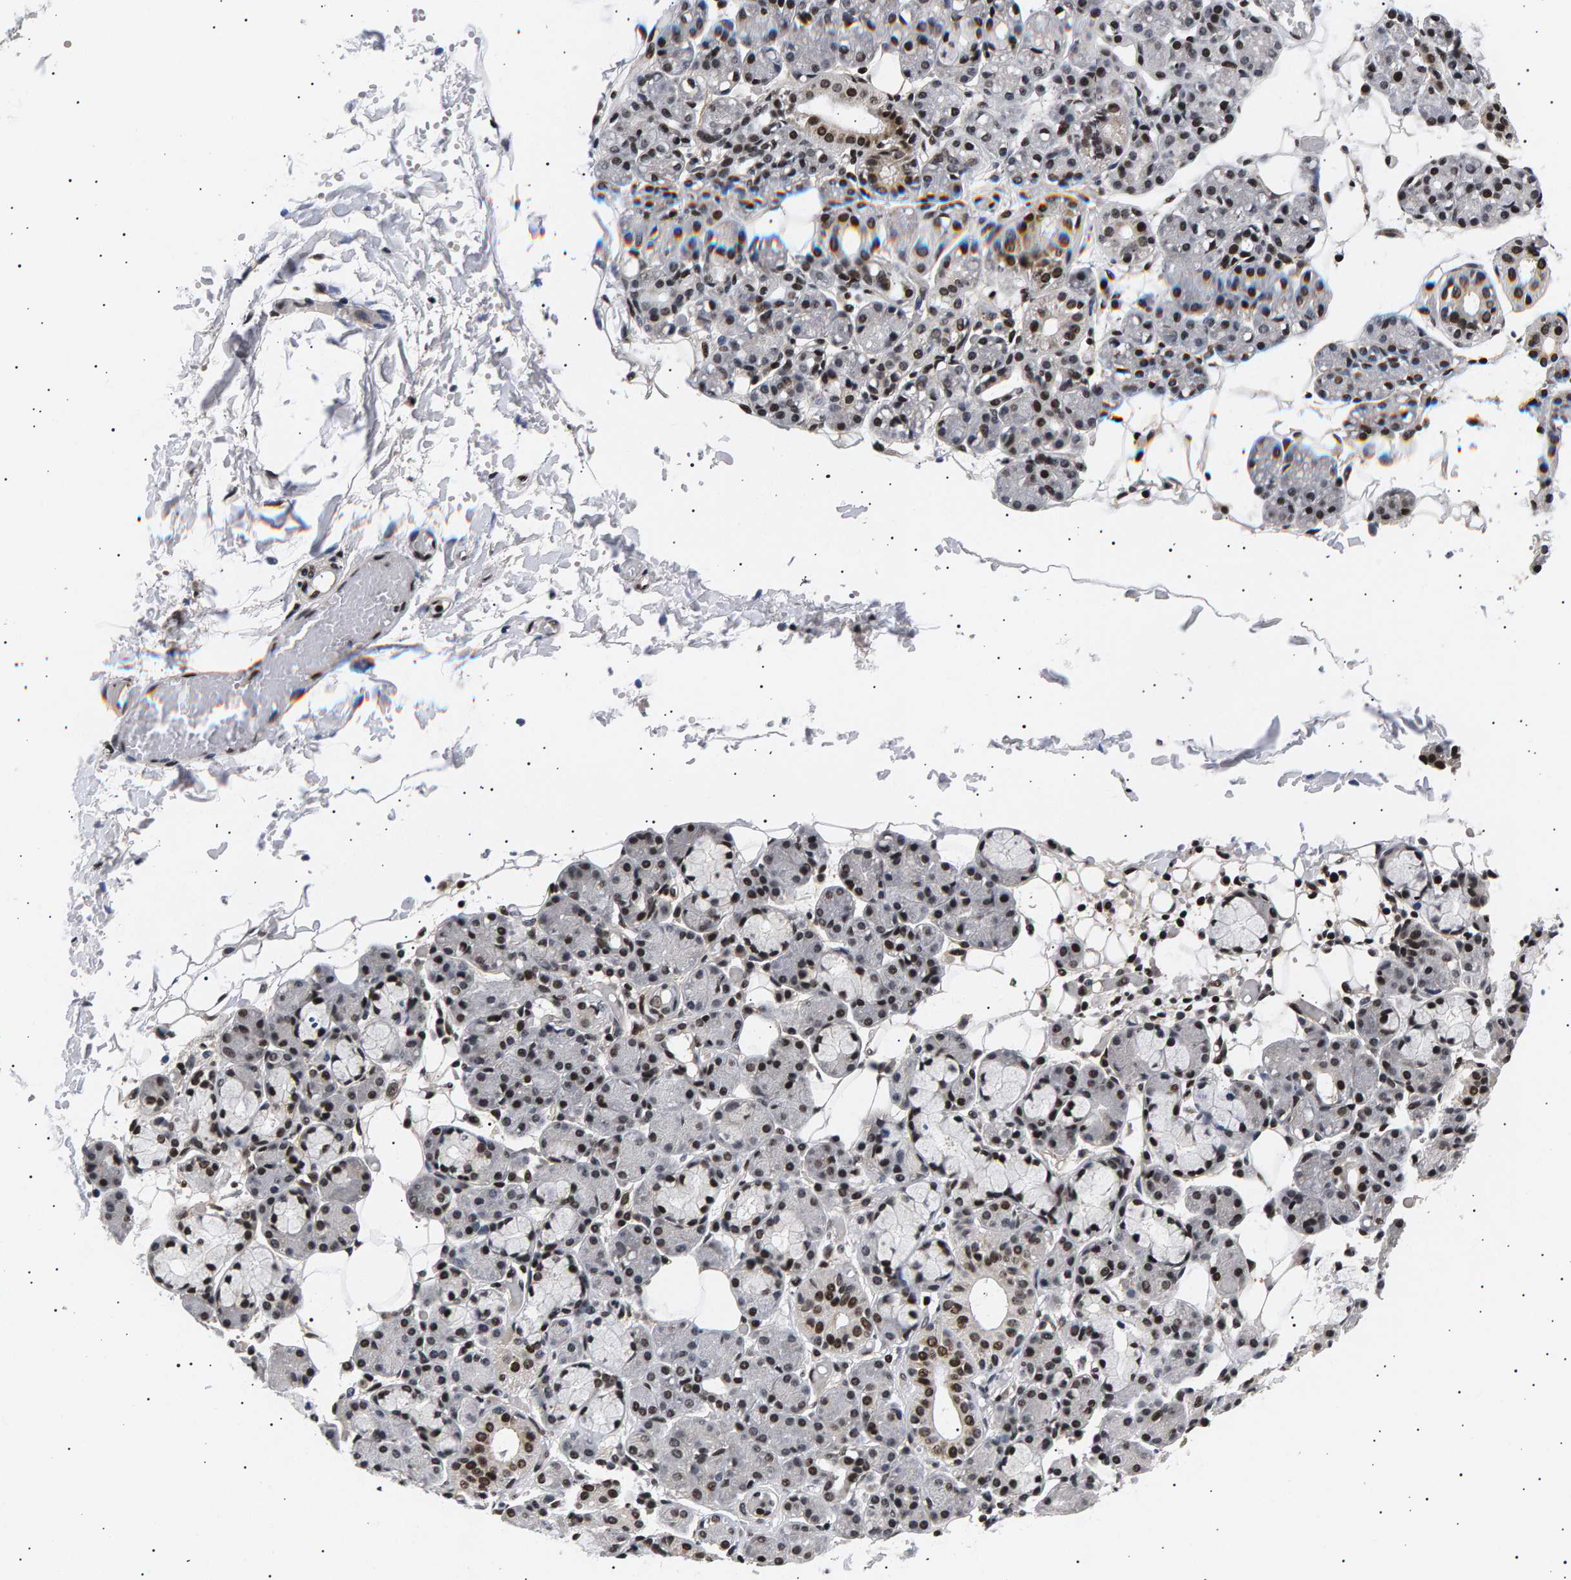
{"staining": {"intensity": "strong", "quantity": "25%-75%", "location": "nuclear"}, "tissue": "salivary gland", "cell_type": "Glandular cells", "image_type": "normal", "snomed": [{"axis": "morphology", "description": "Normal tissue, NOS"}, {"axis": "topography", "description": "Salivary gland"}], "caption": "Brown immunohistochemical staining in normal human salivary gland demonstrates strong nuclear expression in about 25%-75% of glandular cells.", "gene": "ANKRD40", "patient": {"sex": "male", "age": 63}}